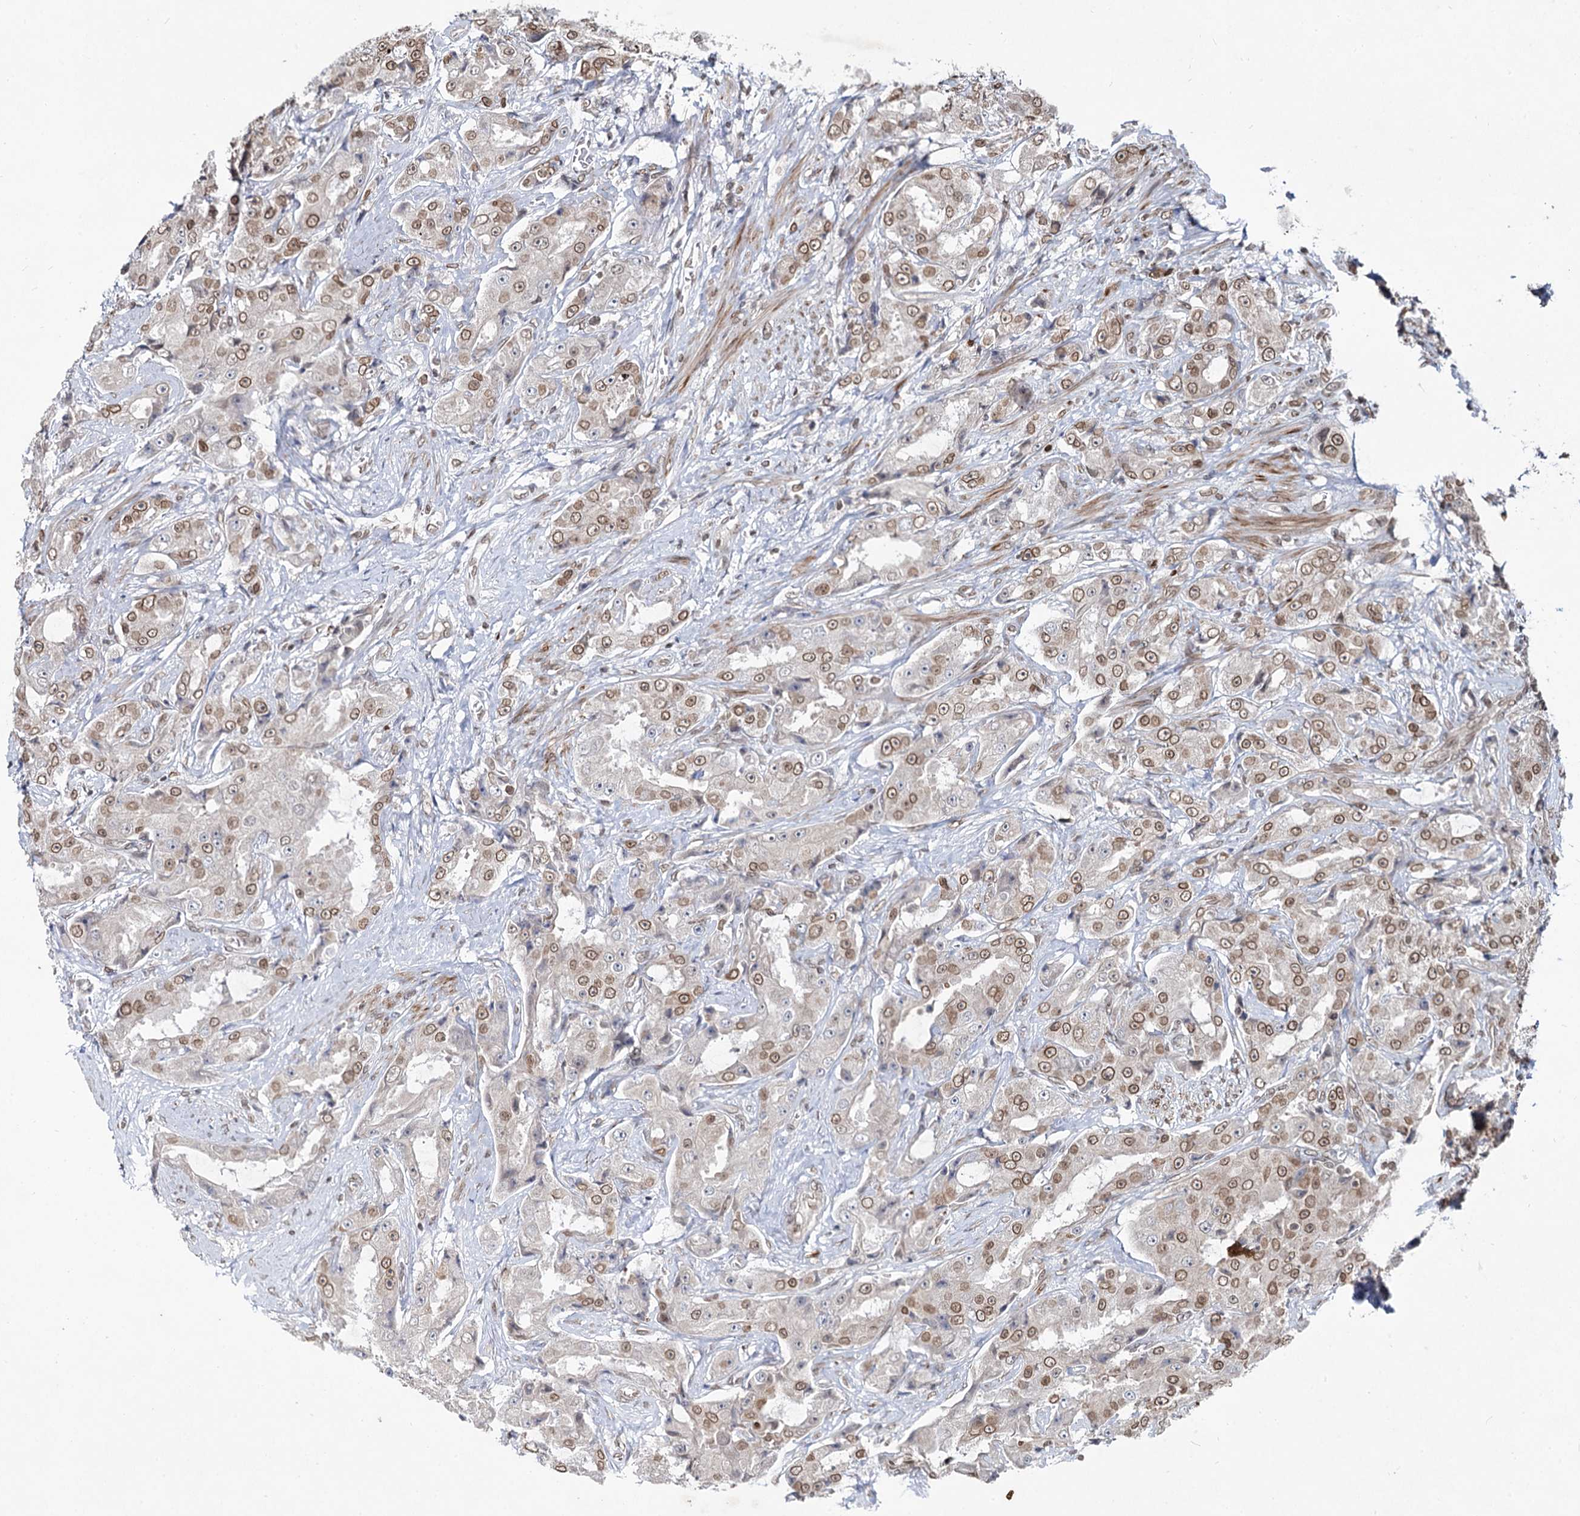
{"staining": {"intensity": "moderate", "quantity": ">75%", "location": "cytoplasmic/membranous,nuclear"}, "tissue": "prostate cancer", "cell_type": "Tumor cells", "image_type": "cancer", "snomed": [{"axis": "morphology", "description": "Adenocarcinoma, High grade"}, {"axis": "topography", "description": "Prostate"}], "caption": "Protein staining of prostate cancer (adenocarcinoma (high-grade)) tissue exhibits moderate cytoplasmic/membranous and nuclear expression in about >75% of tumor cells. (Stains: DAB (3,3'-diaminobenzidine) in brown, nuclei in blue, Microscopy: brightfield microscopy at high magnification).", "gene": "RNF6", "patient": {"sex": "male", "age": 73}}